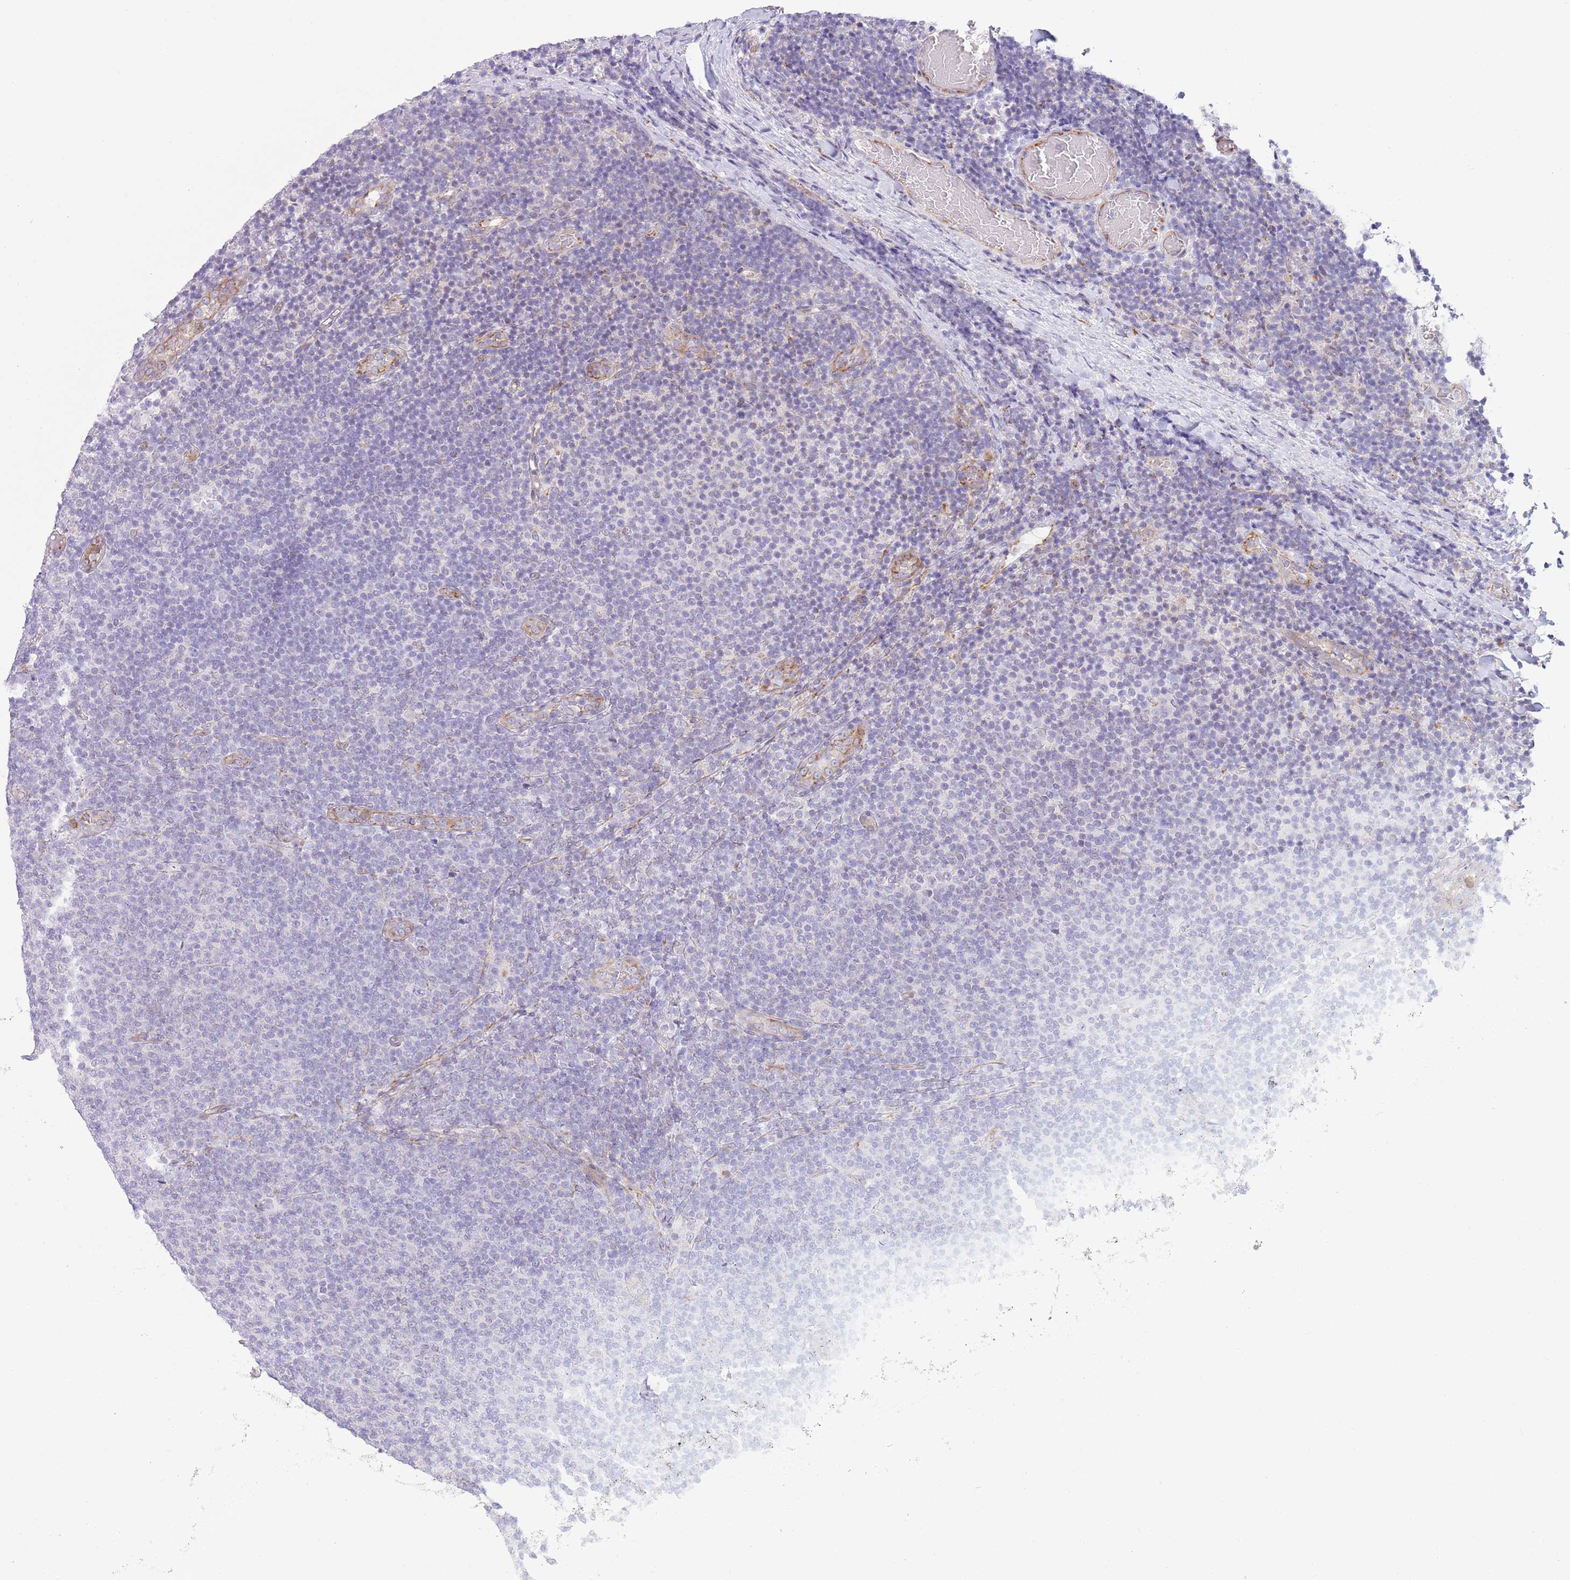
{"staining": {"intensity": "negative", "quantity": "none", "location": "none"}, "tissue": "lymphoma", "cell_type": "Tumor cells", "image_type": "cancer", "snomed": [{"axis": "morphology", "description": "Malignant lymphoma, non-Hodgkin's type, Low grade"}, {"axis": "topography", "description": "Lymph node"}], "caption": "Lymphoma was stained to show a protein in brown. There is no significant expression in tumor cells.", "gene": "C20orf96", "patient": {"sex": "male", "age": 66}}